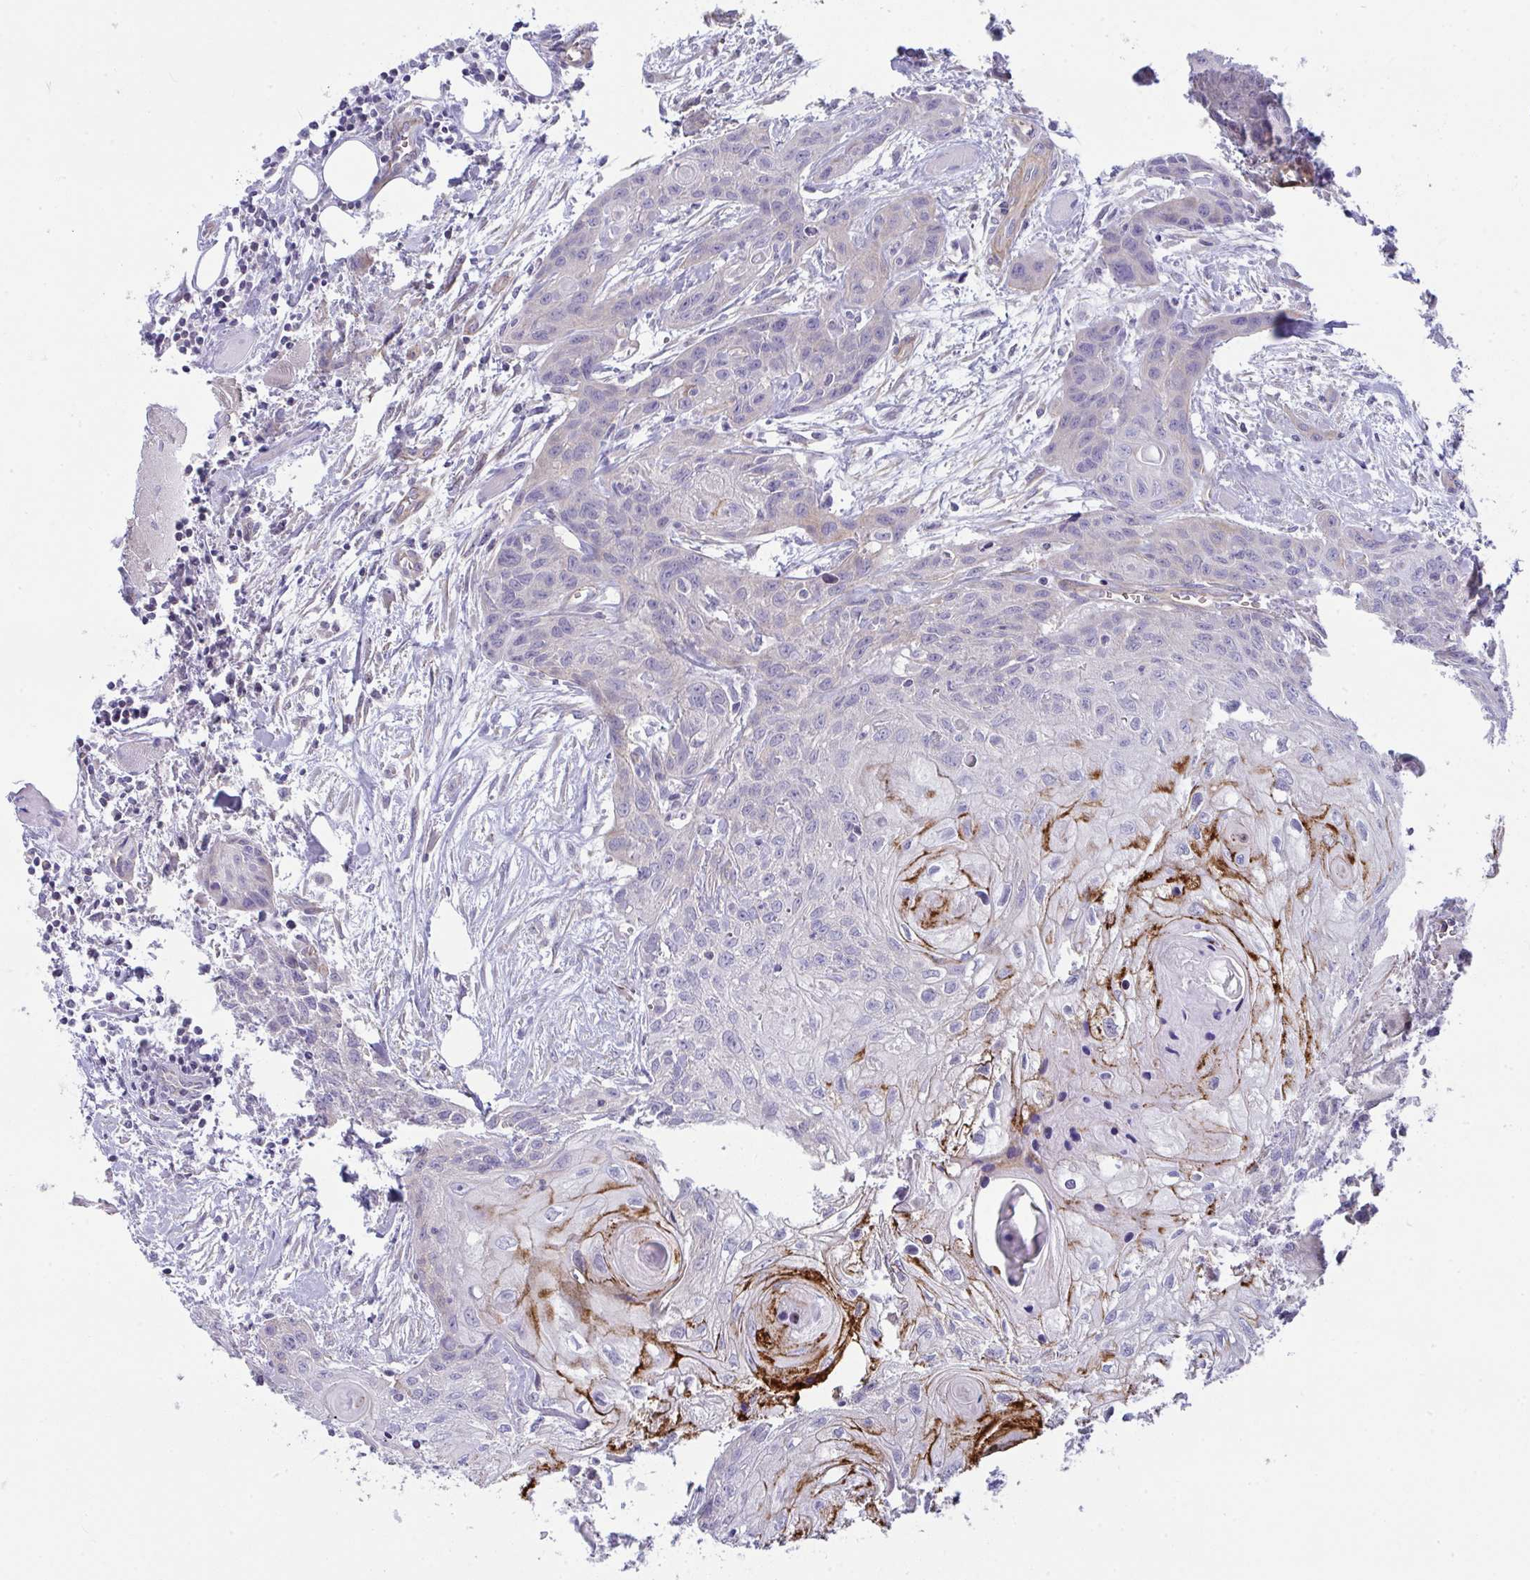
{"staining": {"intensity": "strong", "quantity": "<25%", "location": "cytoplasmic/membranous"}, "tissue": "head and neck cancer", "cell_type": "Tumor cells", "image_type": "cancer", "snomed": [{"axis": "morphology", "description": "Squamous cell carcinoma, NOS"}, {"axis": "topography", "description": "Oral tissue"}, {"axis": "topography", "description": "Head-Neck"}], "caption": "Head and neck squamous cell carcinoma stained for a protein displays strong cytoplasmic/membranous positivity in tumor cells. (DAB = brown stain, brightfield microscopy at high magnification).", "gene": "MYL12A", "patient": {"sex": "male", "age": 58}}